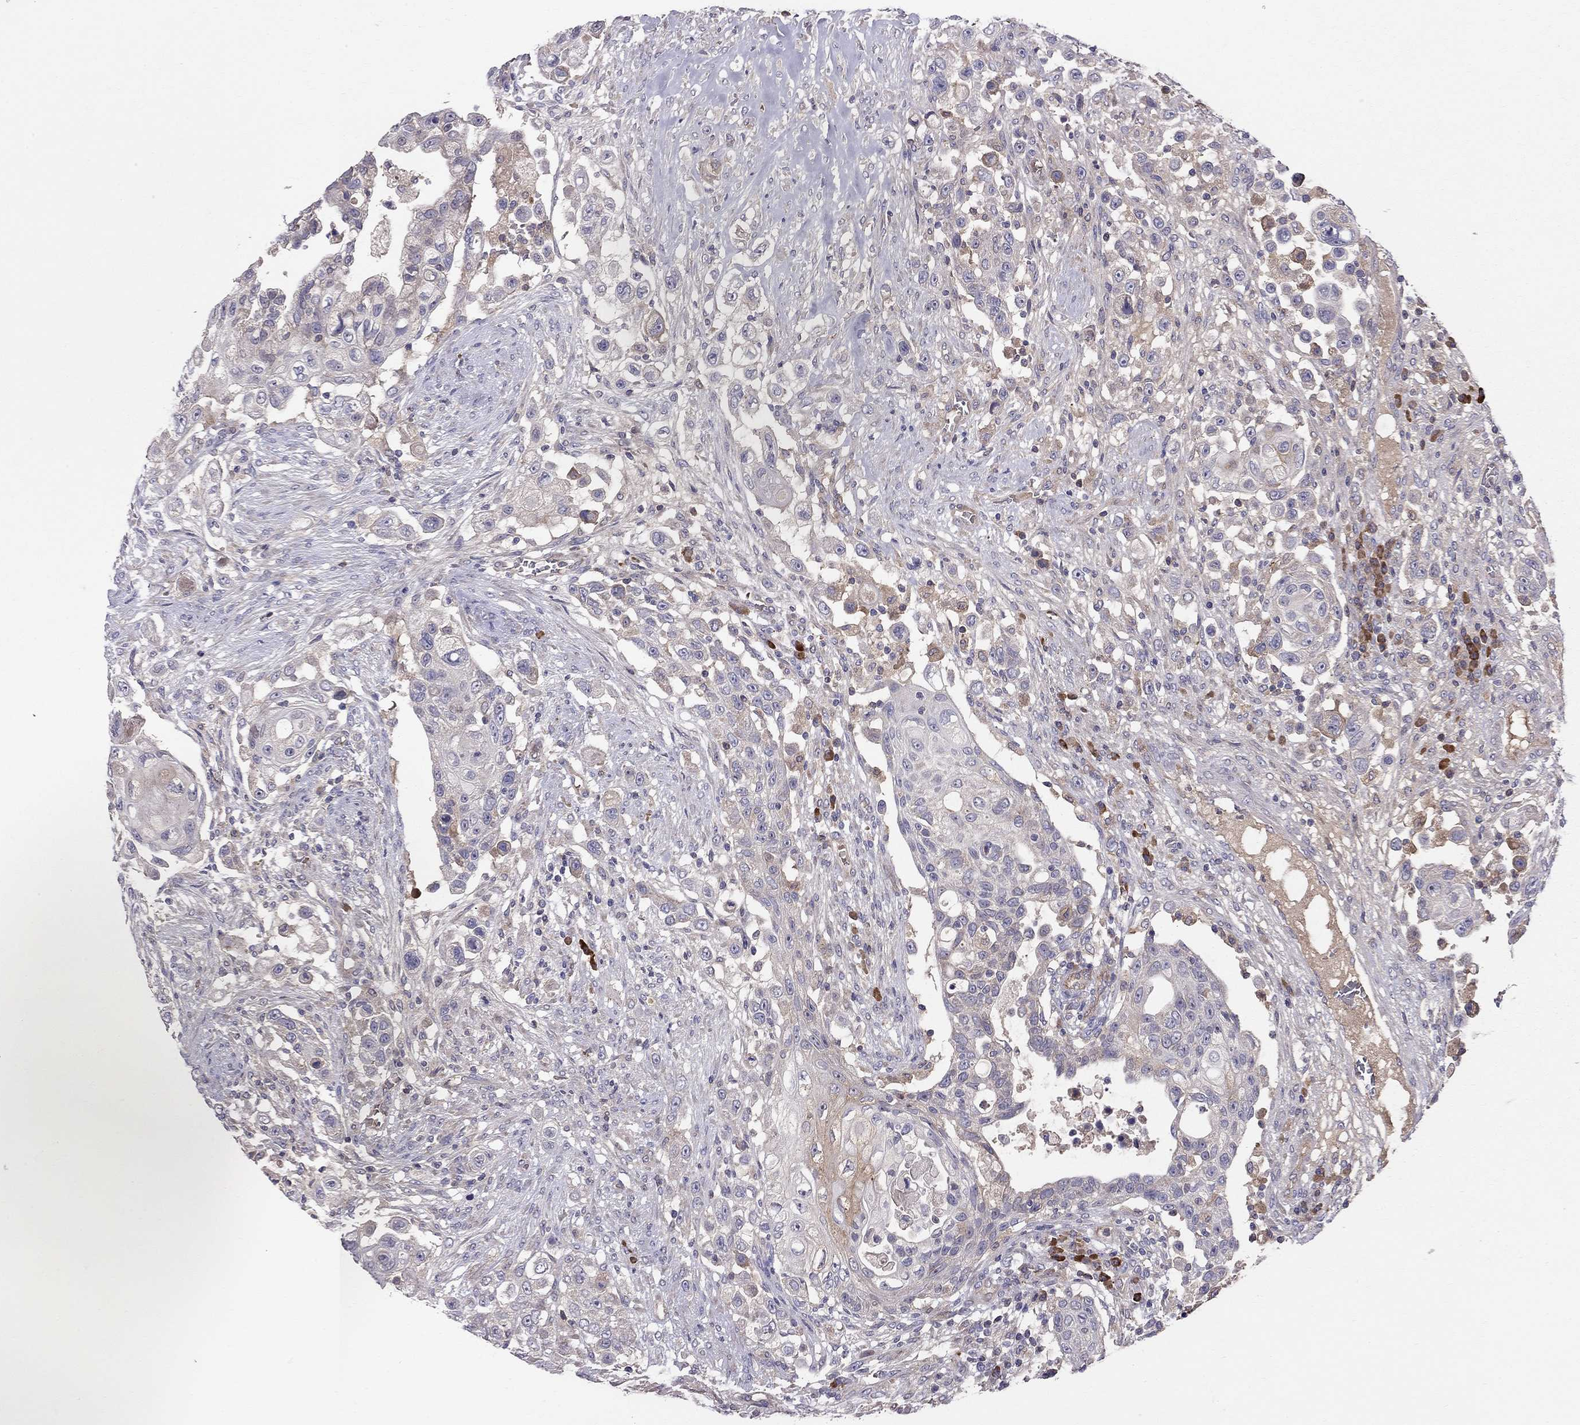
{"staining": {"intensity": "weak", "quantity": "<25%", "location": "cytoplasmic/membranous"}, "tissue": "urothelial cancer", "cell_type": "Tumor cells", "image_type": "cancer", "snomed": [{"axis": "morphology", "description": "Urothelial carcinoma, High grade"}, {"axis": "topography", "description": "Urinary bladder"}], "caption": "The micrograph demonstrates no significant expression in tumor cells of urothelial cancer.", "gene": "PIK3CG", "patient": {"sex": "female", "age": 56}}